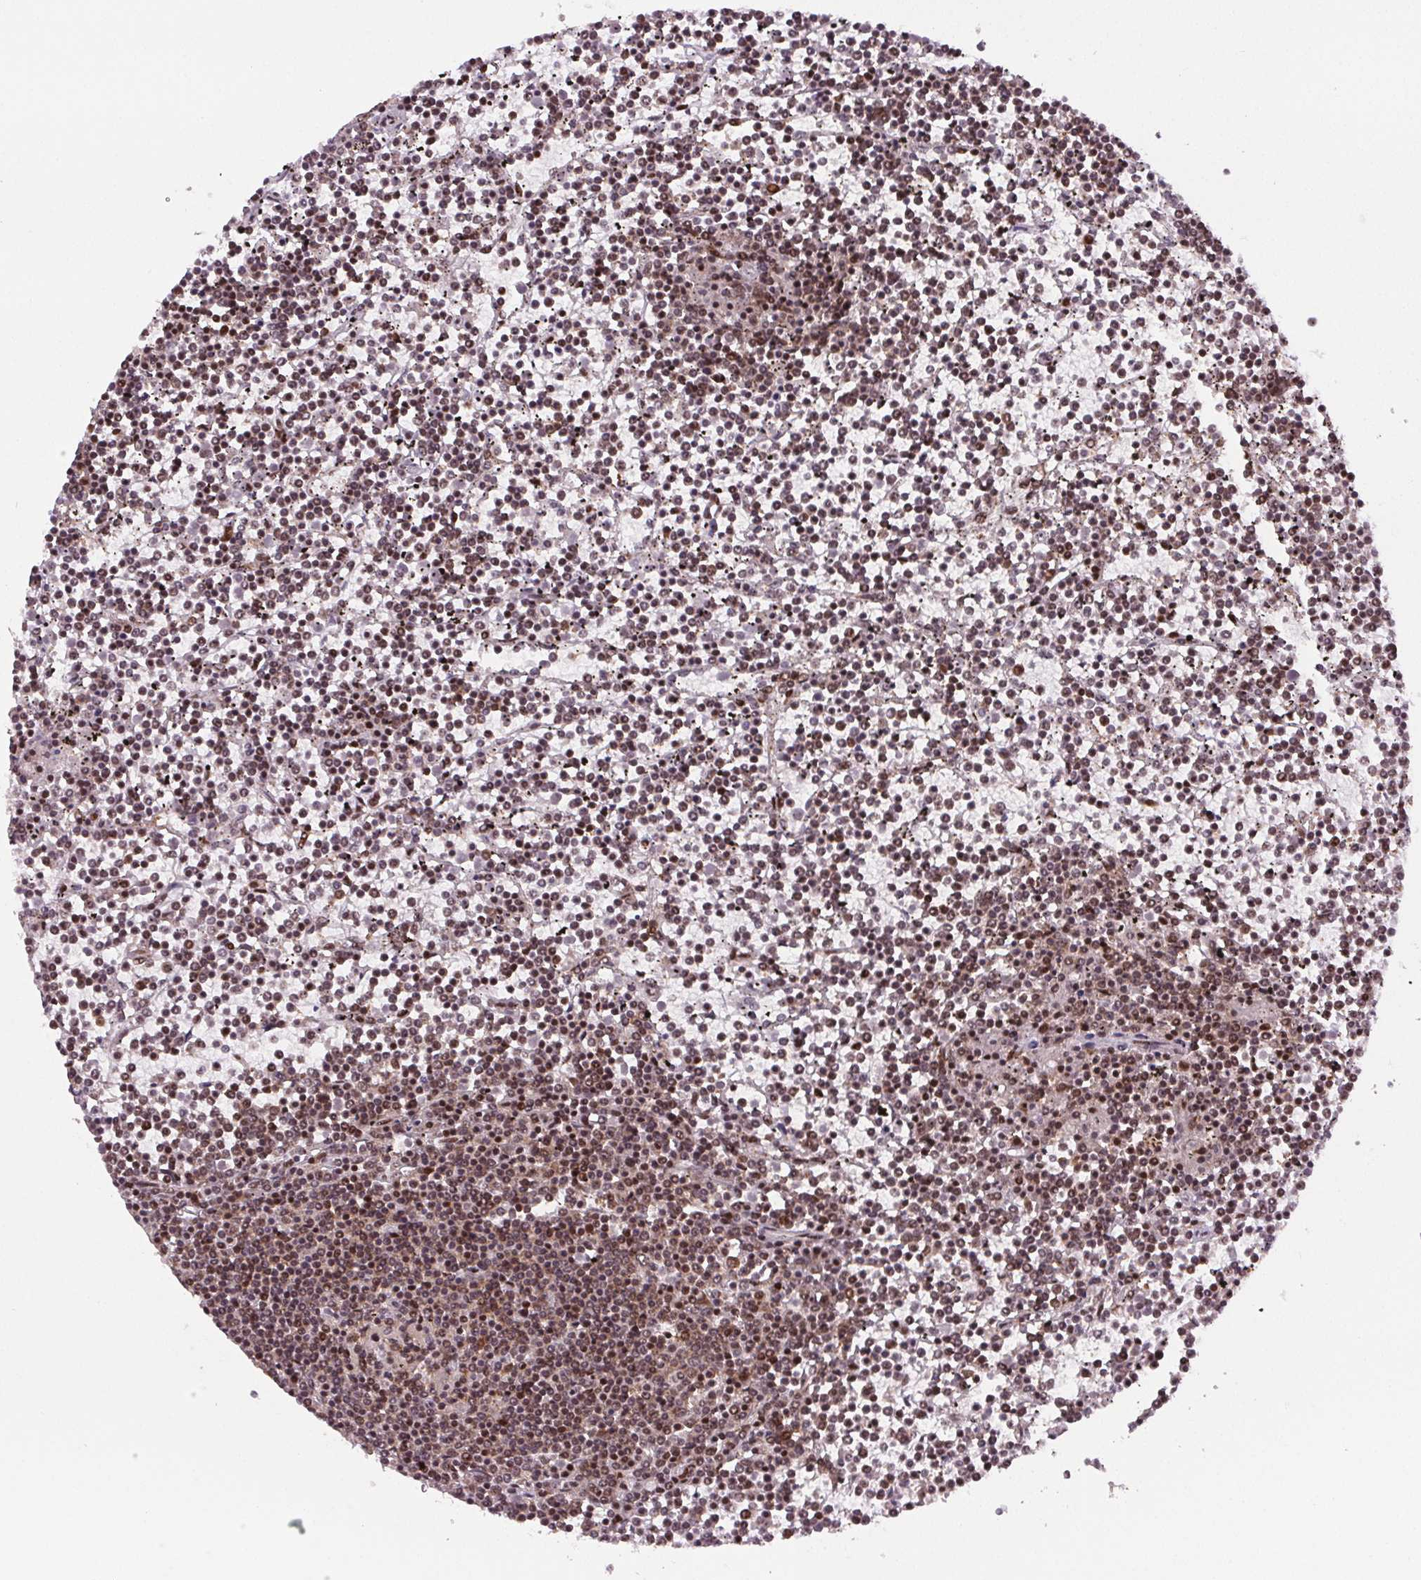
{"staining": {"intensity": "moderate", "quantity": "25%-75%", "location": "cytoplasmic/membranous,nuclear"}, "tissue": "lymphoma", "cell_type": "Tumor cells", "image_type": "cancer", "snomed": [{"axis": "morphology", "description": "Malignant lymphoma, non-Hodgkin's type, Low grade"}, {"axis": "topography", "description": "Spleen"}], "caption": "Immunohistochemical staining of human low-grade malignant lymphoma, non-Hodgkin's type reveals moderate cytoplasmic/membranous and nuclear protein expression in about 25%-75% of tumor cells.", "gene": "SNRNP35", "patient": {"sex": "female", "age": 19}}